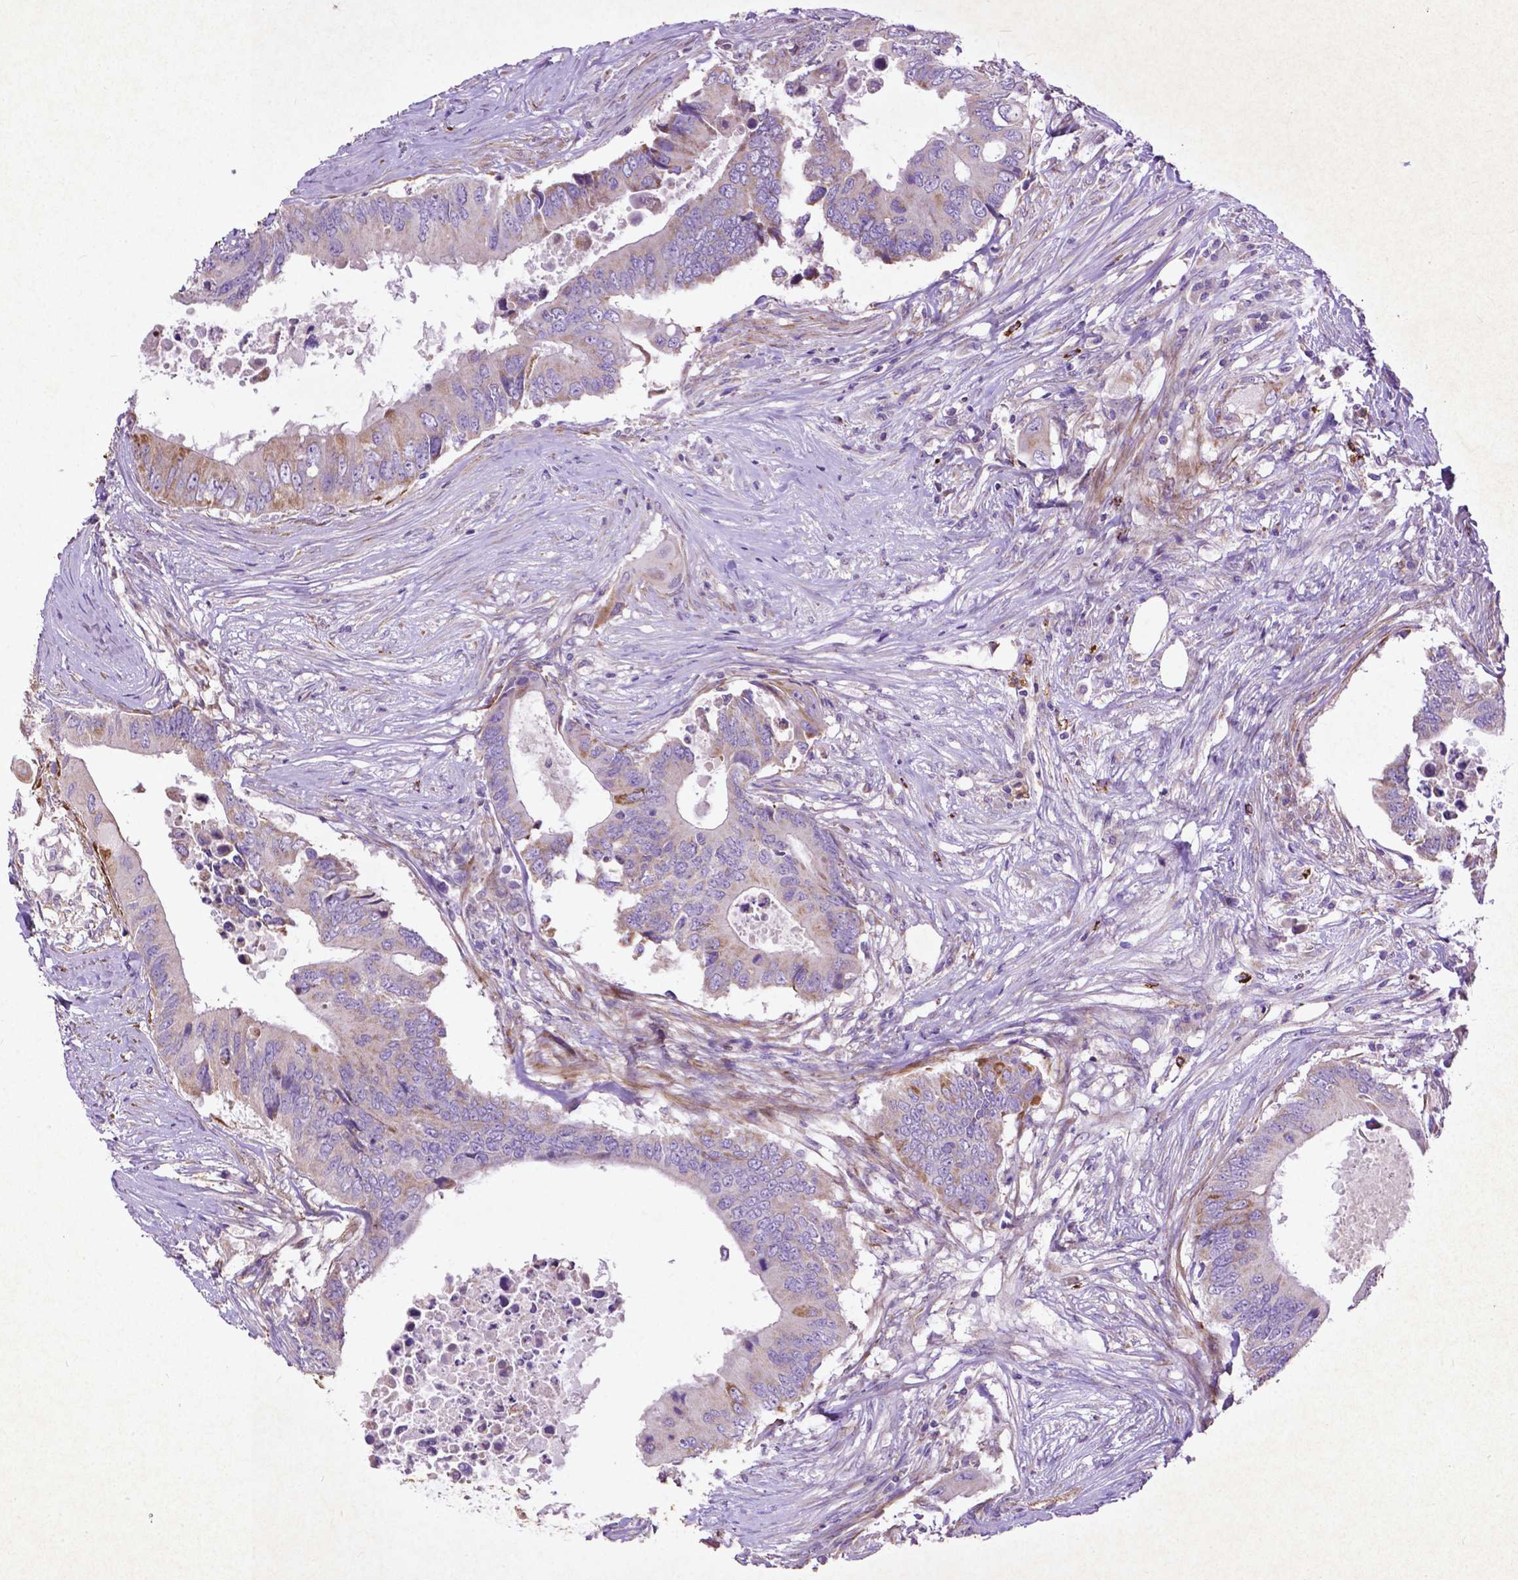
{"staining": {"intensity": "moderate", "quantity": "<25%", "location": "cytoplasmic/membranous"}, "tissue": "colorectal cancer", "cell_type": "Tumor cells", "image_type": "cancer", "snomed": [{"axis": "morphology", "description": "Adenocarcinoma, NOS"}, {"axis": "topography", "description": "Colon"}], "caption": "About <25% of tumor cells in human adenocarcinoma (colorectal) demonstrate moderate cytoplasmic/membranous protein expression as visualized by brown immunohistochemical staining.", "gene": "THEGL", "patient": {"sex": "male", "age": 71}}